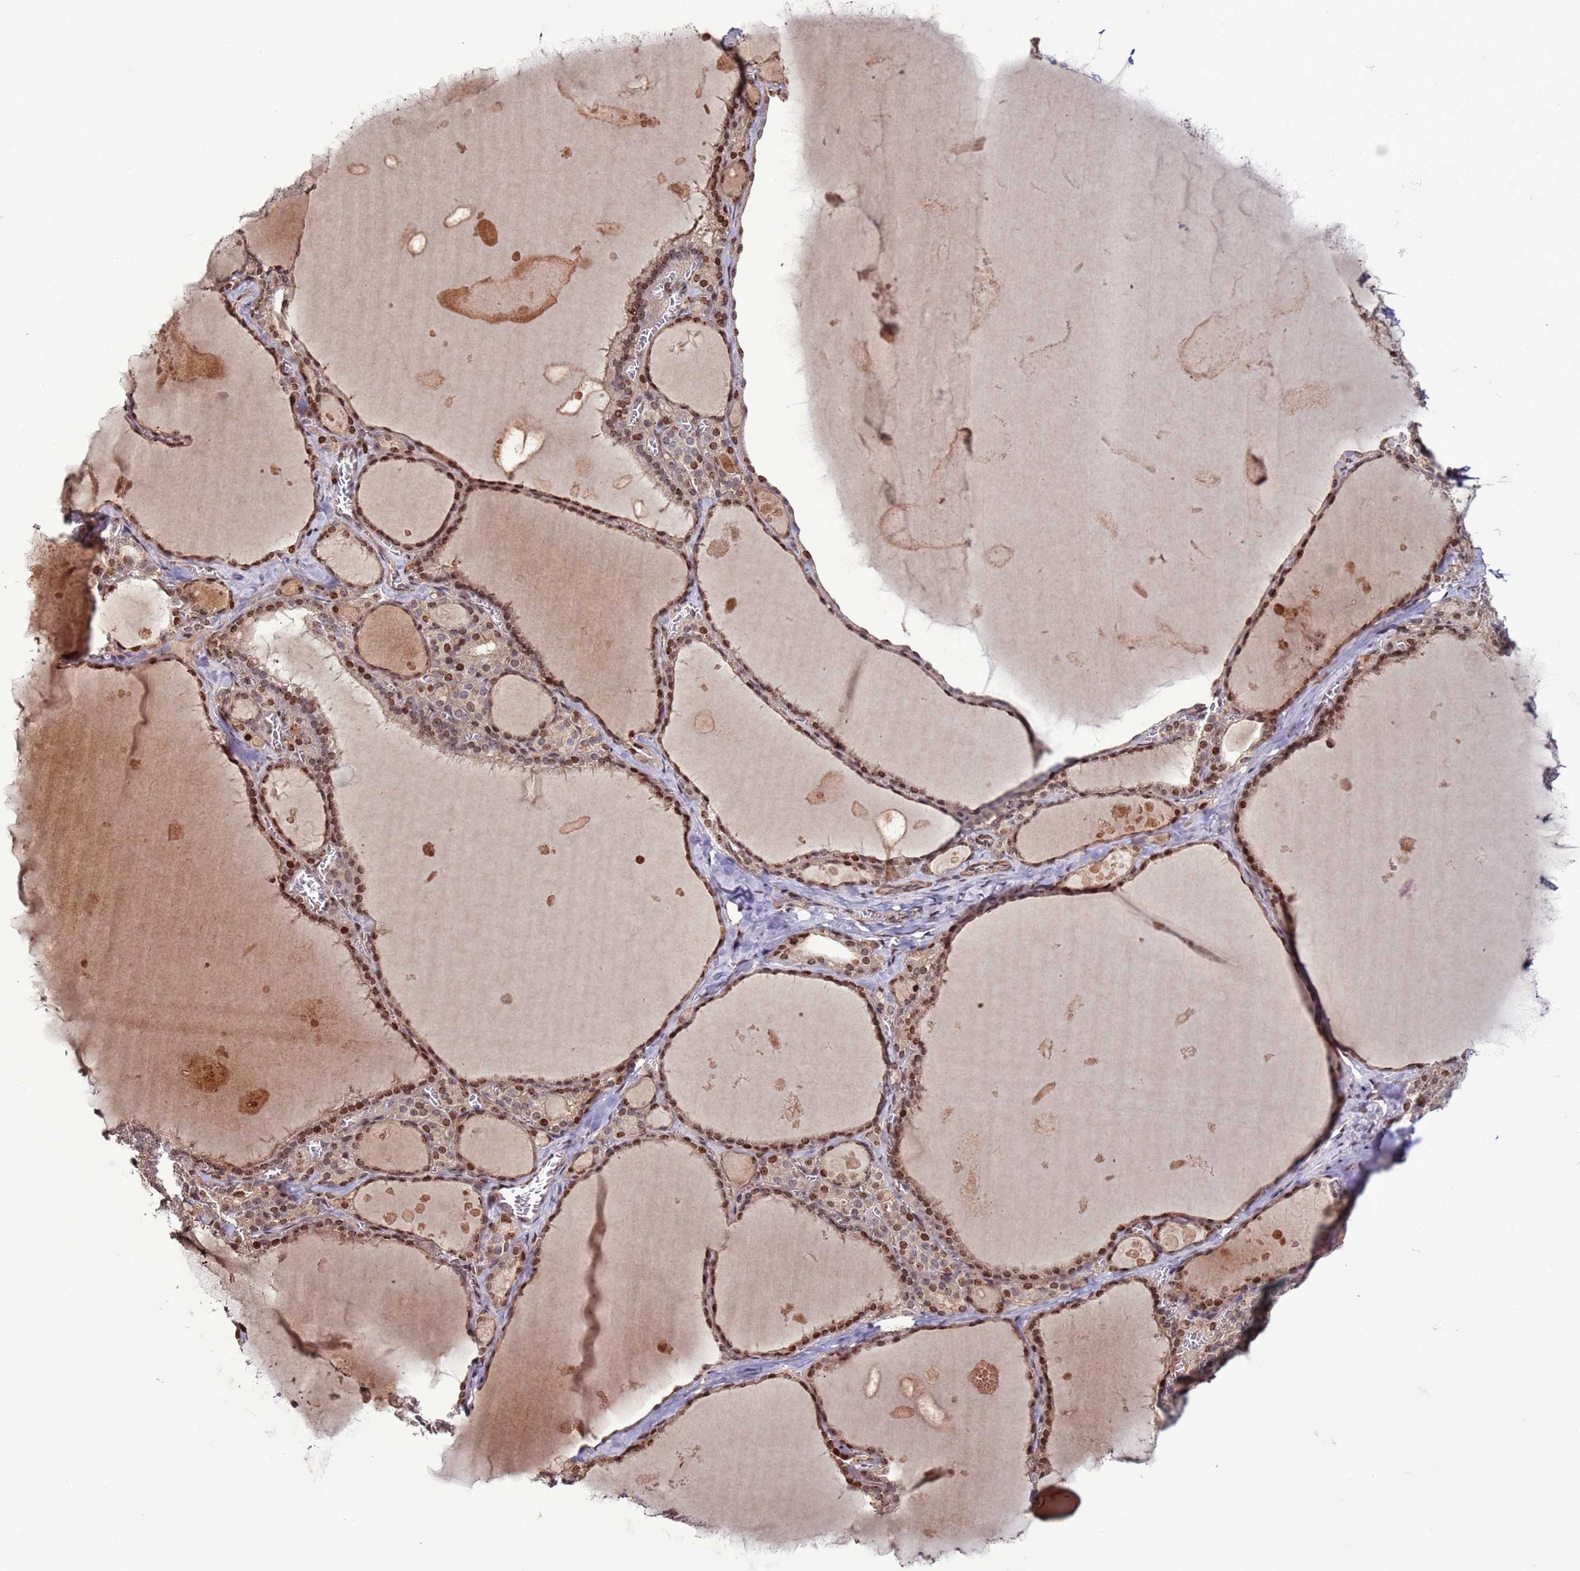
{"staining": {"intensity": "moderate", "quantity": ">75%", "location": "cytoplasmic/membranous,nuclear"}, "tissue": "thyroid gland", "cell_type": "Glandular cells", "image_type": "normal", "snomed": [{"axis": "morphology", "description": "Normal tissue, NOS"}, {"axis": "topography", "description": "Thyroid gland"}], "caption": "Thyroid gland was stained to show a protein in brown. There is medium levels of moderate cytoplasmic/membranous,nuclear expression in approximately >75% of glandular cells. (Stains: DAB (3,3'-diaminobenzidine) in brown, nuclei in blue, Microscopy: brightfield microscopy at high magnification).", "gene": "HGH1", "patient": {"sex": "male", "age": 56}}